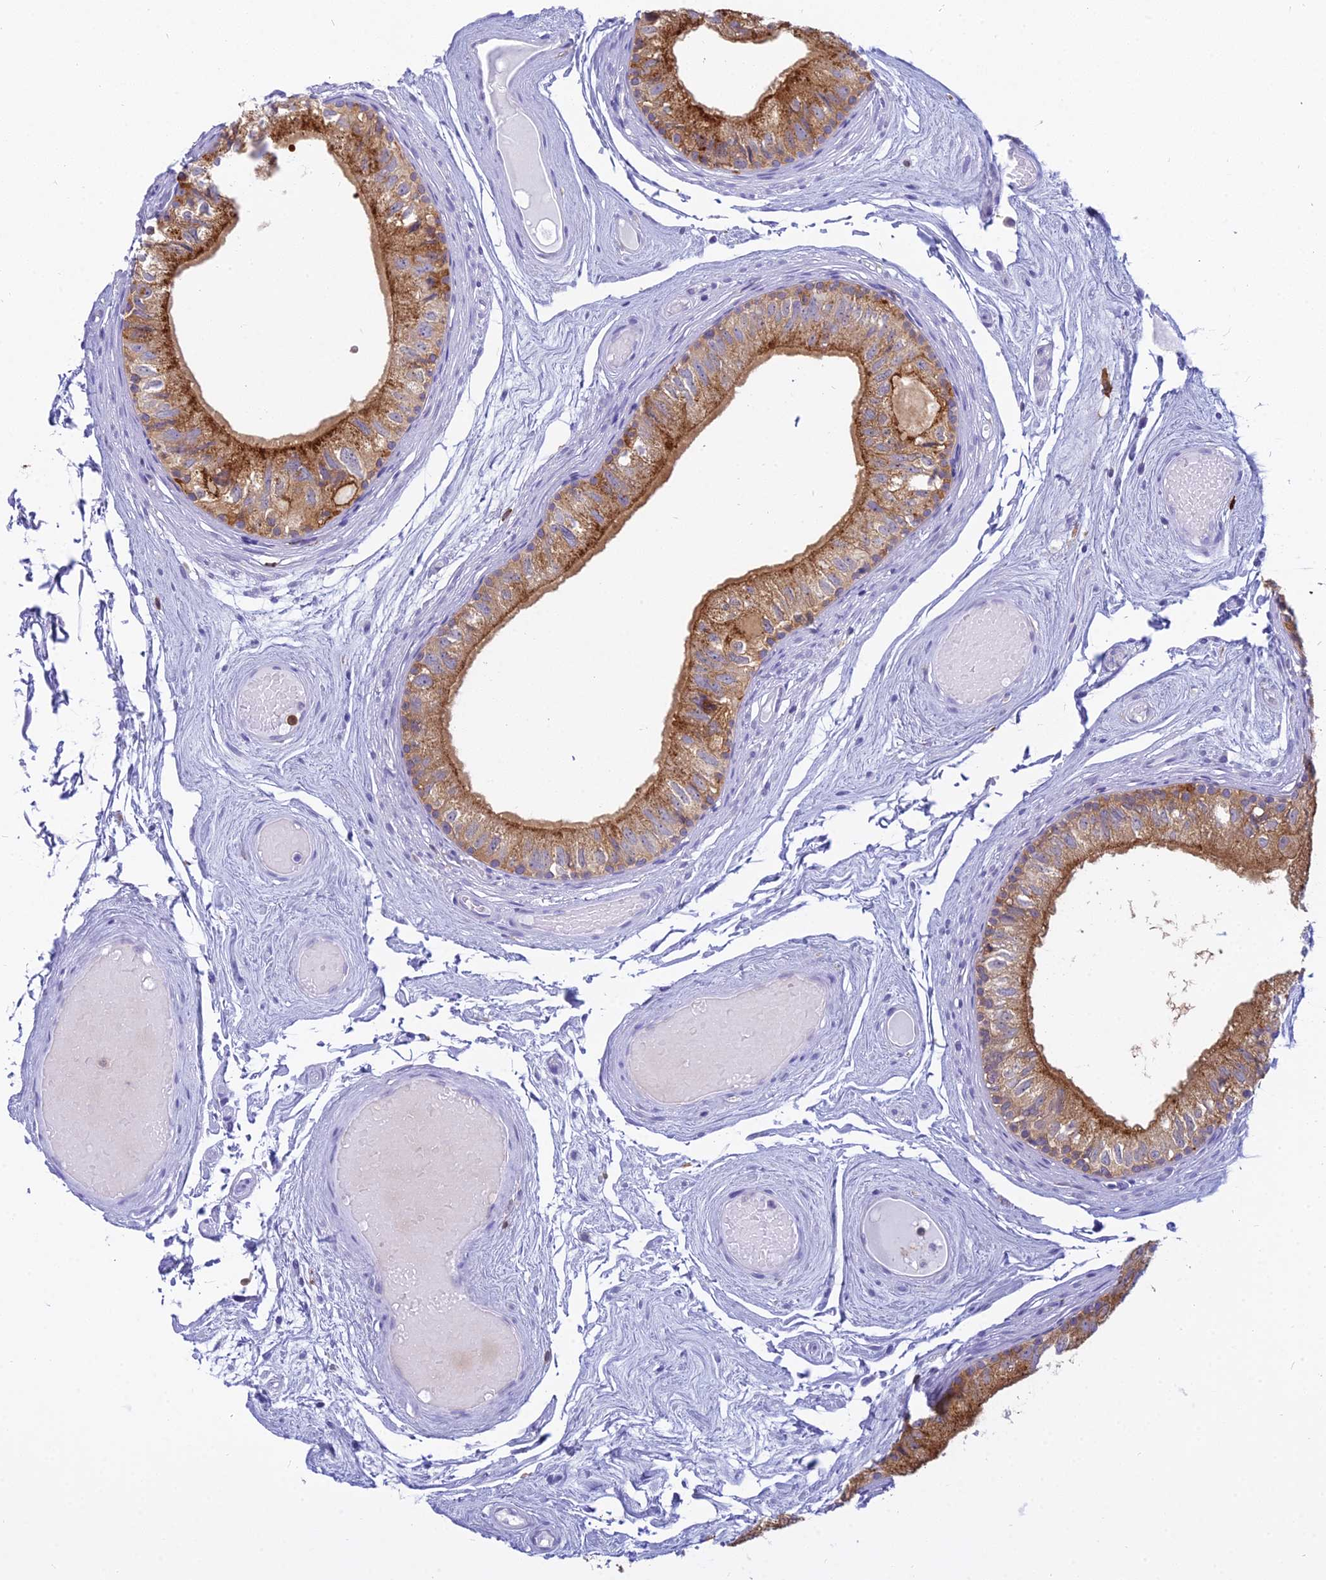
{"staining": {"intensity": "strong", "quantity": "25%-75%", "location": "cytoplasmic/membranous"}, "tissue": "epididymis", "cell_type": "Glandular cells", "image_type": "normal", "snomed": [{"axis": "morphology", "description": "Normal tissue, NOS"}, {"axis": "topography", "description": "Epididymis"}], "caption": "A brown stain labels strong cytoplasmic/membranous staining of a protein in glandular cells of benign epididymis.", "gene": "UBE2G1", "patient": {"sex": "male", "age": 79}}